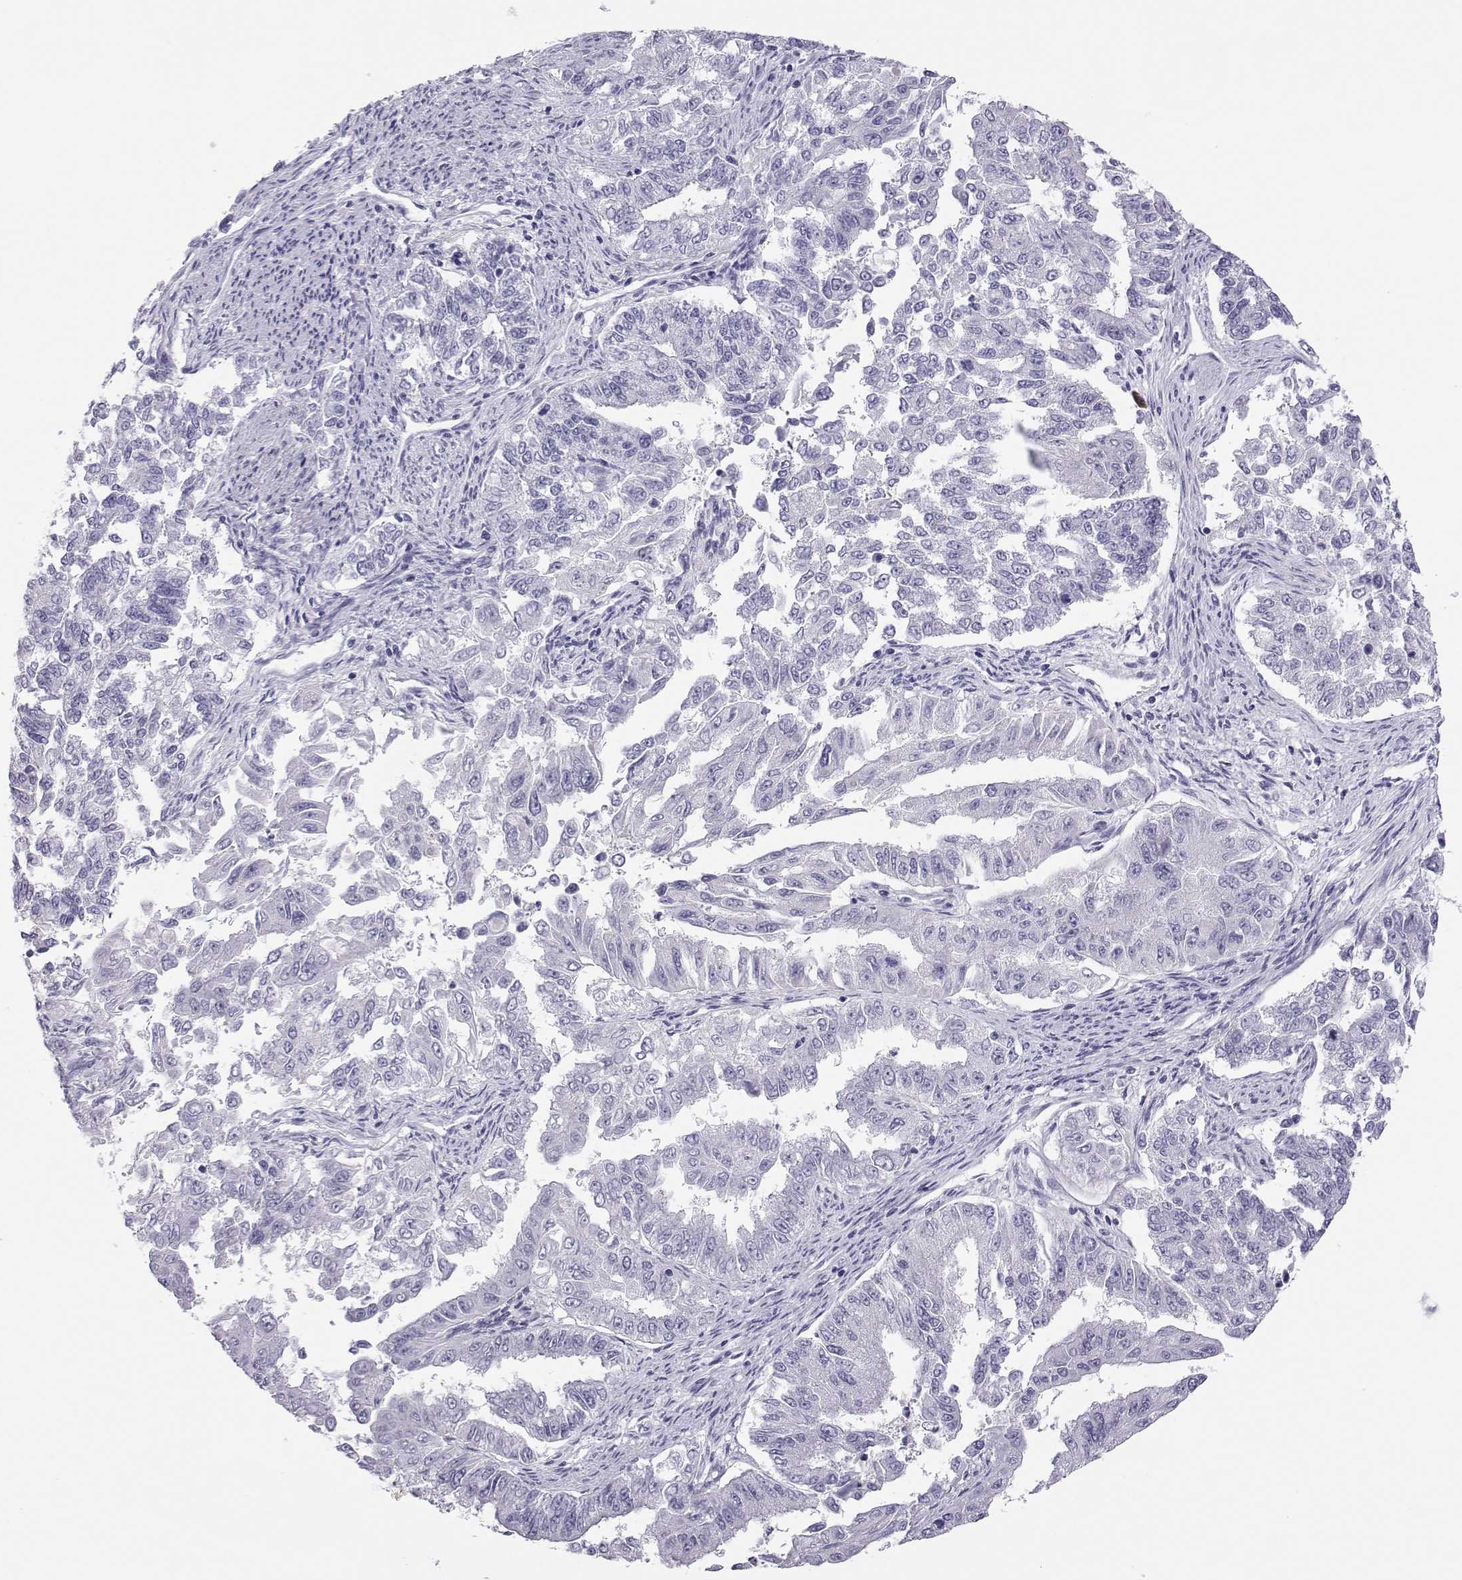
{"staining": {"intensity": "negative", "quantity": "none", "location": "none"}, "tissue": "endometrial cancer", "cell_type": "Tumor cells", "image_type": "cancer", "snomed": [{"axis": "morphology", "description": "Adenocarcinoma, NOS"}, {"axis": "topography", "description": "Uterus"}], "caption": "DAB (3,3'-diaminobenzidine) immunohistochemical staining of endometrial cancer displays no significant expression in tumor cells.", "gene": "TRPM7", "patient": {"sex": "female", "age": 59}}